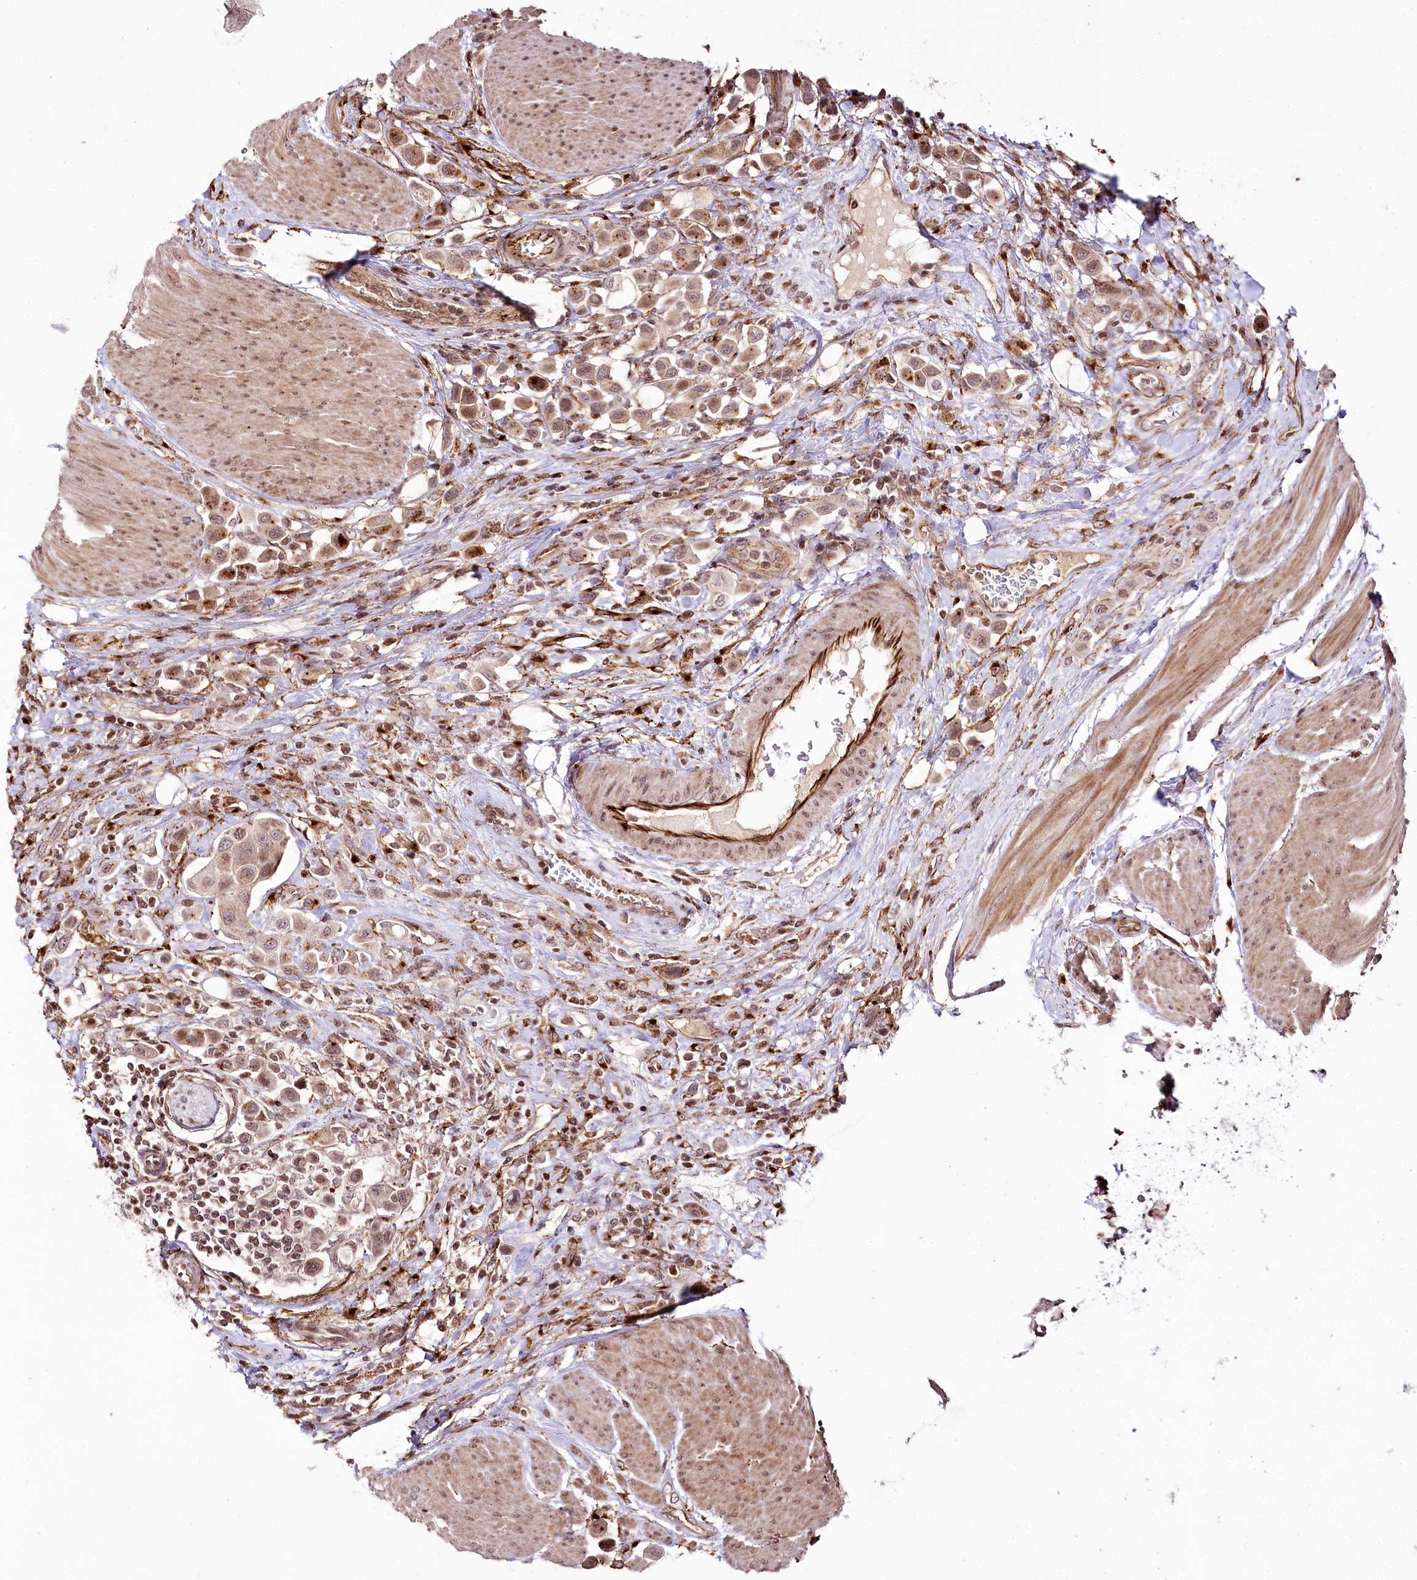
{"staining": {"intensity": "moderate", "quantity": ">75%", "location": "cytoplasmic/membranous,nuclear"}, "tissue": "urothelial cancer", "cell_type": "Tumor cells", "image_type": "cancer", "snomed": [{"axis": "morphology", "description": "Urothelial carcinoma, High grade"}, {"axis": "topography", "description": "Urinary bladder"}], "caption": "Immunohistochemical staining of human urothelial carcinoma (high-grade) reveals moderate cytoplasmic/membranous and nuclear protein positivity in about >75% of tumor cells.", "gene": "HOXC8", "patient": {"sex": "male", "age": 50}}